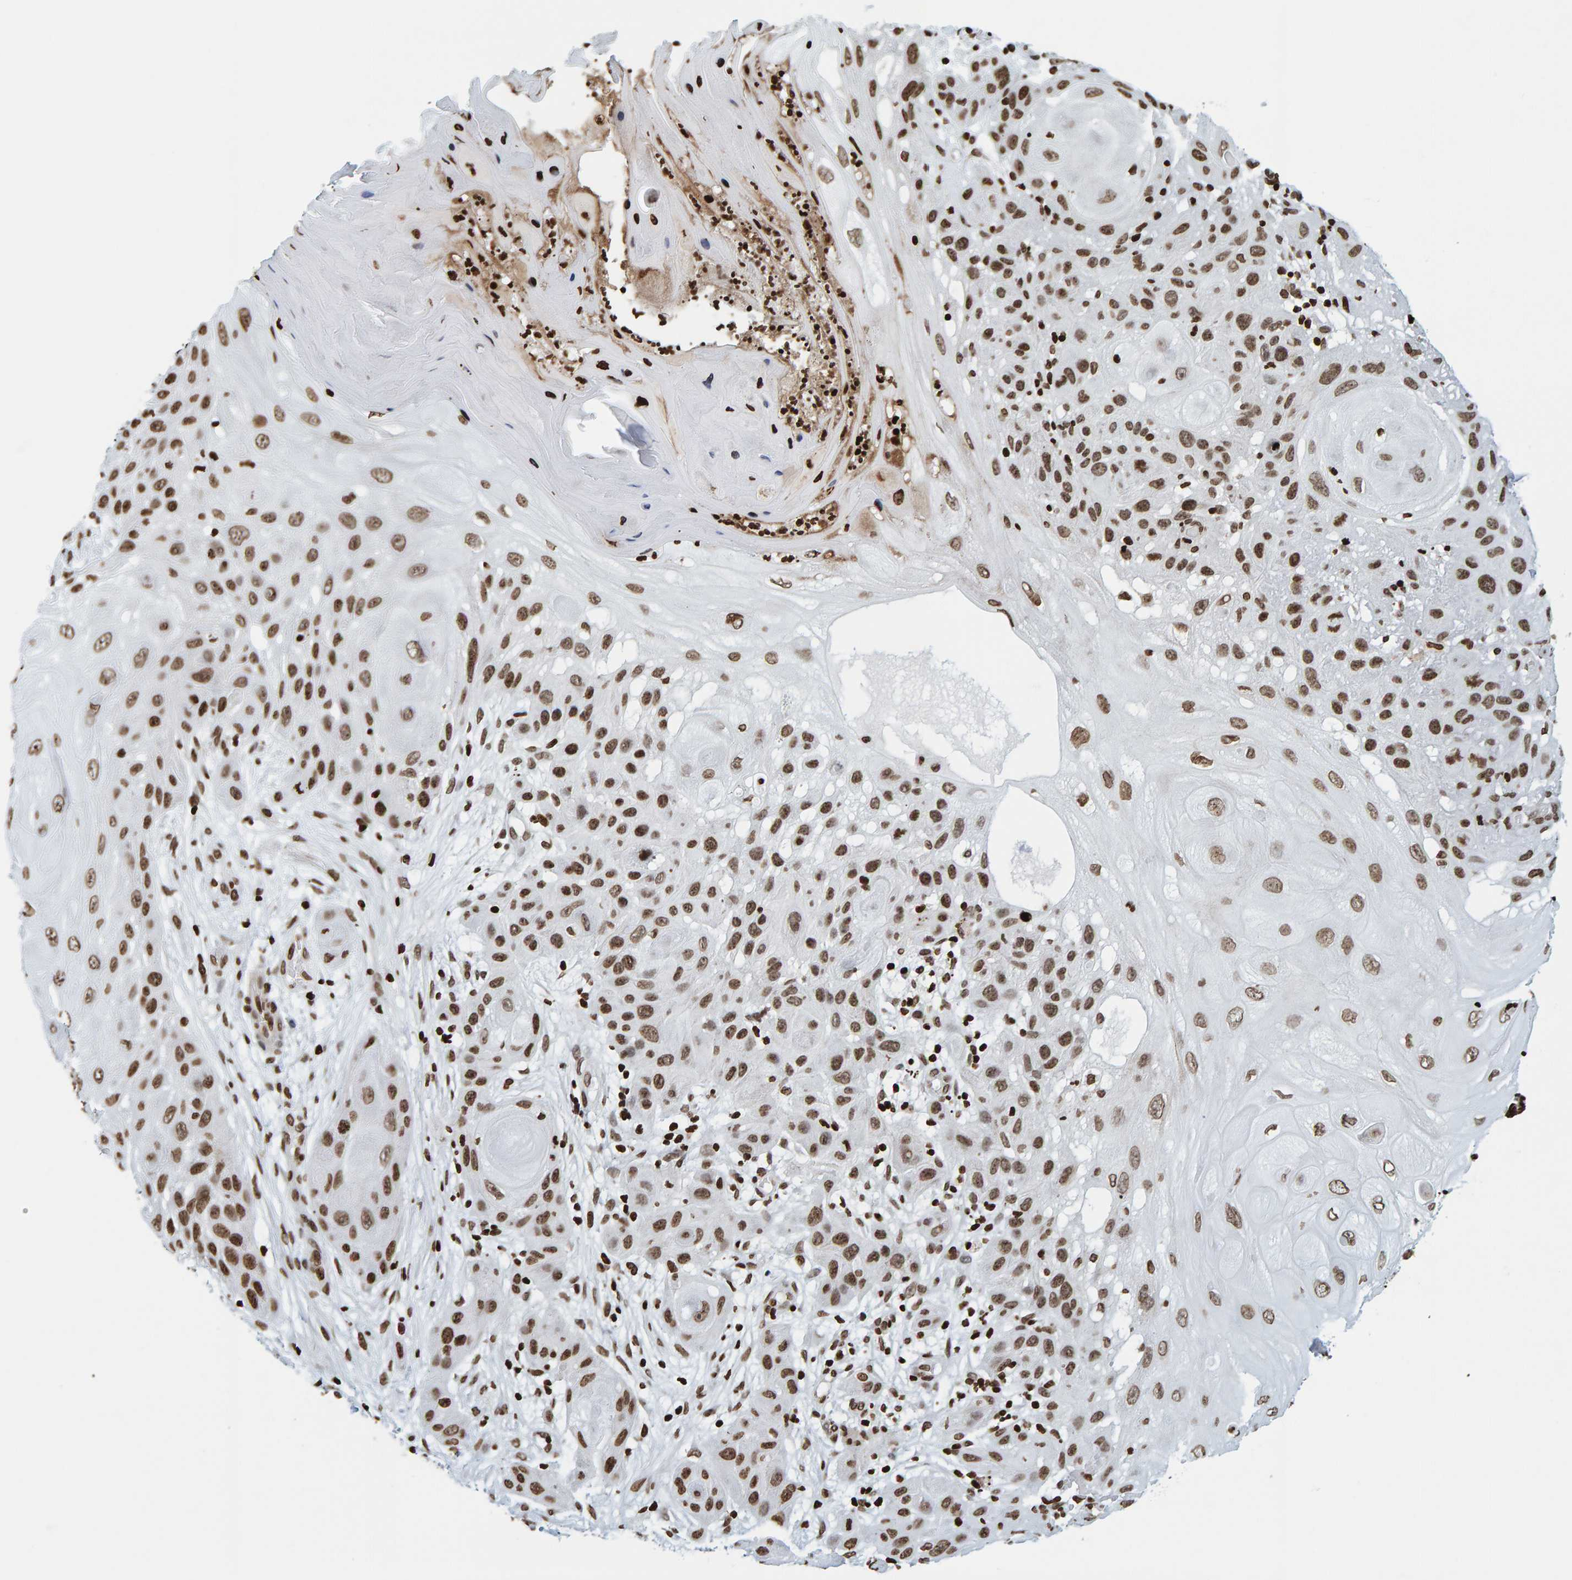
{"staining": {"intensity": "moderate", "quantity": ">75%", "location": "nuclear"}, "tissue": "skin cancer", "cell_type": "Tumor cells", "image_type": "cancer", "snomed": [{"axis": "morphology", "description": "Squamous cell carcinoma, NOS"}, {"axis": "topography", "description": "Skin"}], "caption": "A histopathology image of human squamous cell carcinoma (skin) stained for a protein exhibits moderate nuclear brown staining in tumor cells.", "gene": "BRF2", "patient": {"sex": "female", "age": 96}}